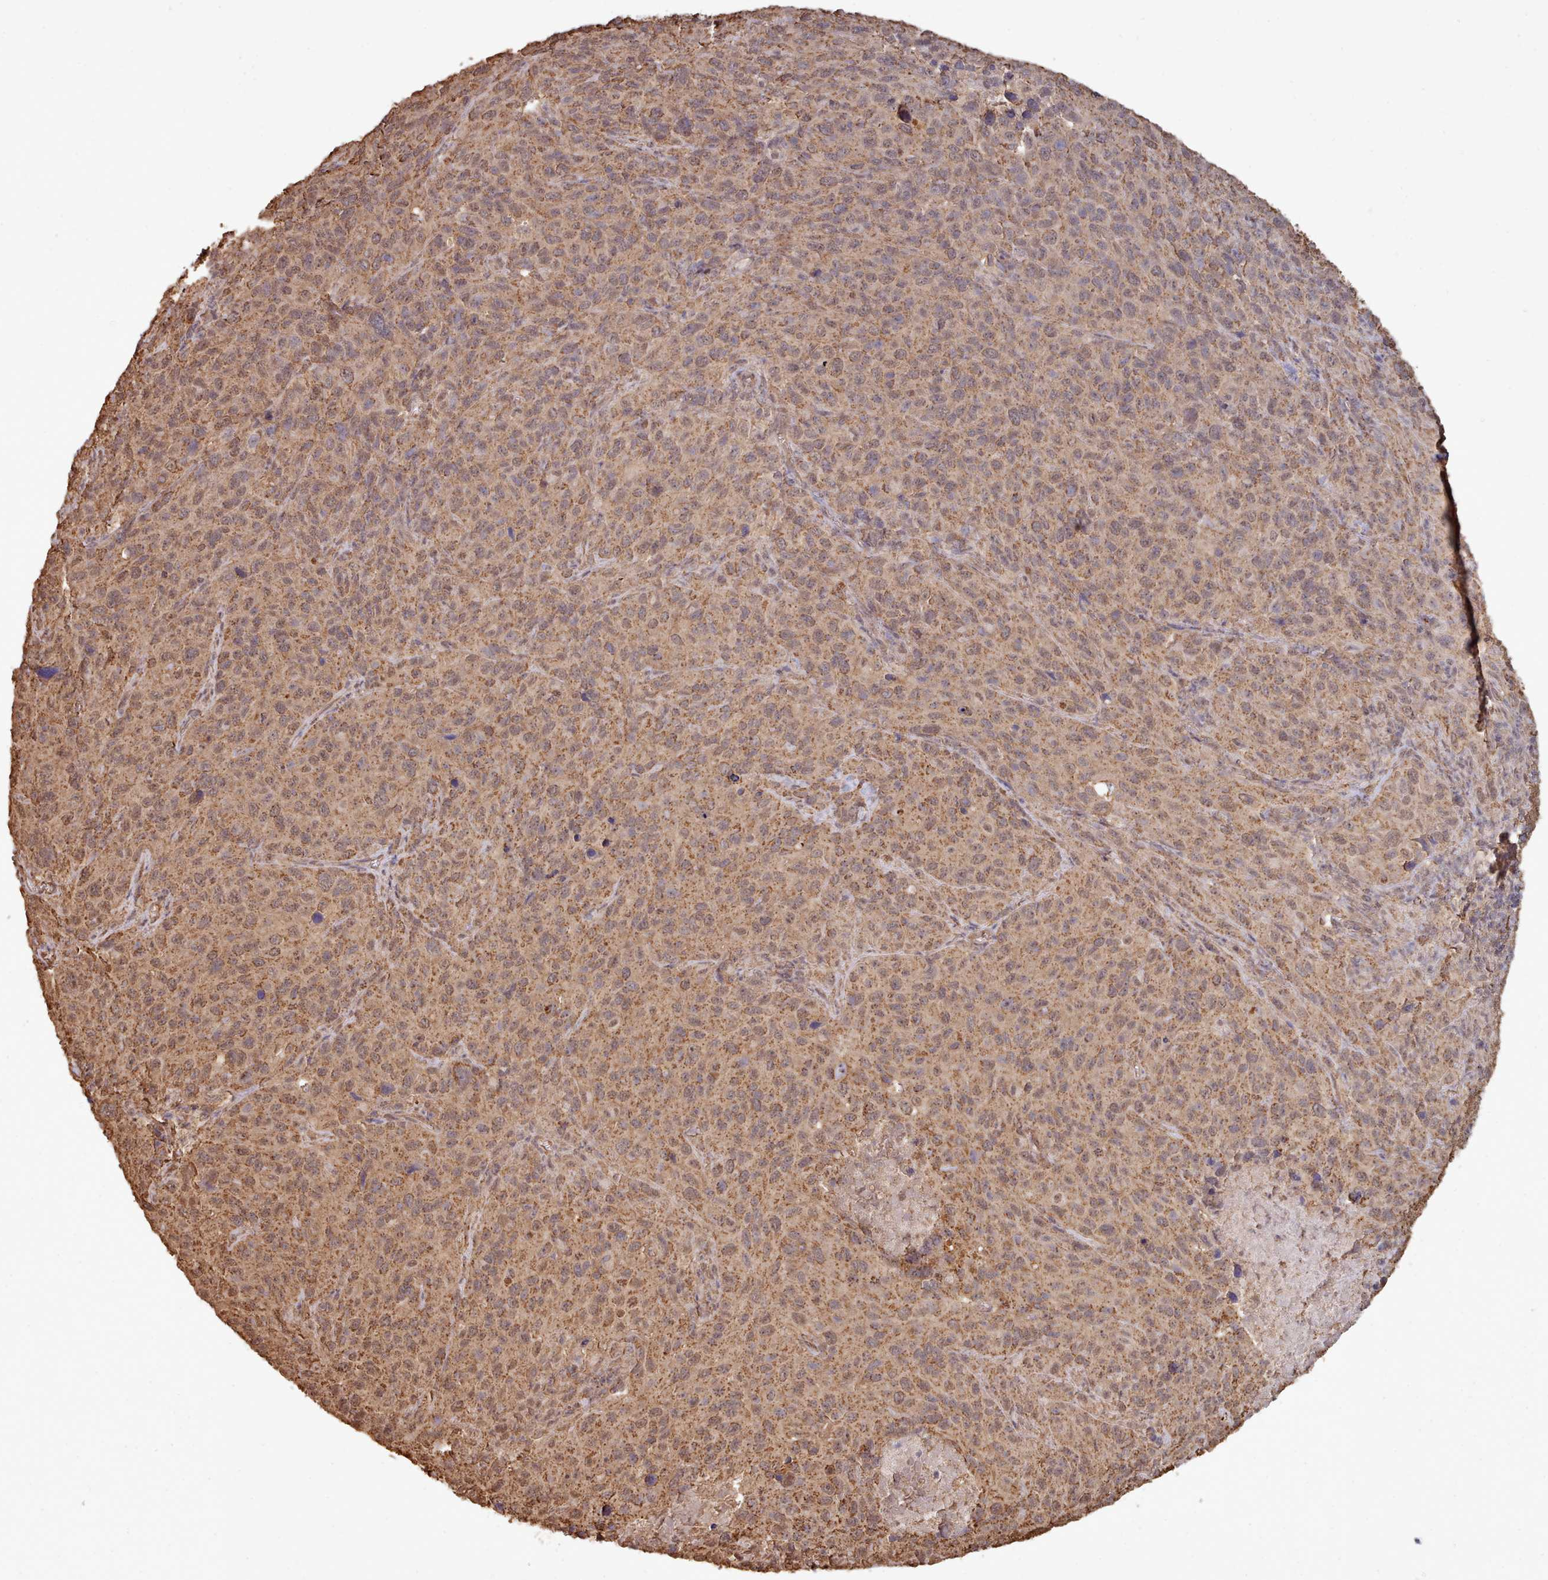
{"staining": {"intensity": "moderate", "quantity": ">75%", "location": "cytoplasmic/membranous,nuclear"}, "tissue": "cervical cancer", "cell_type": "Tumor cells", "image_type": "cancer", "snomed": [{"axis": "morphology", "description": "Squamous cell carcinoma, NOS"}, {"axis": "topography", "description": "Cervix"}], "caption": "IHC of human cervical squamous cell carcinoma reveals medium levels of moderate cytoplasmic/membranous and nuclear positivity in about >75% of tumor cells.", "gene": "METRN", "patient": {"sex": "female", "age": 51}}